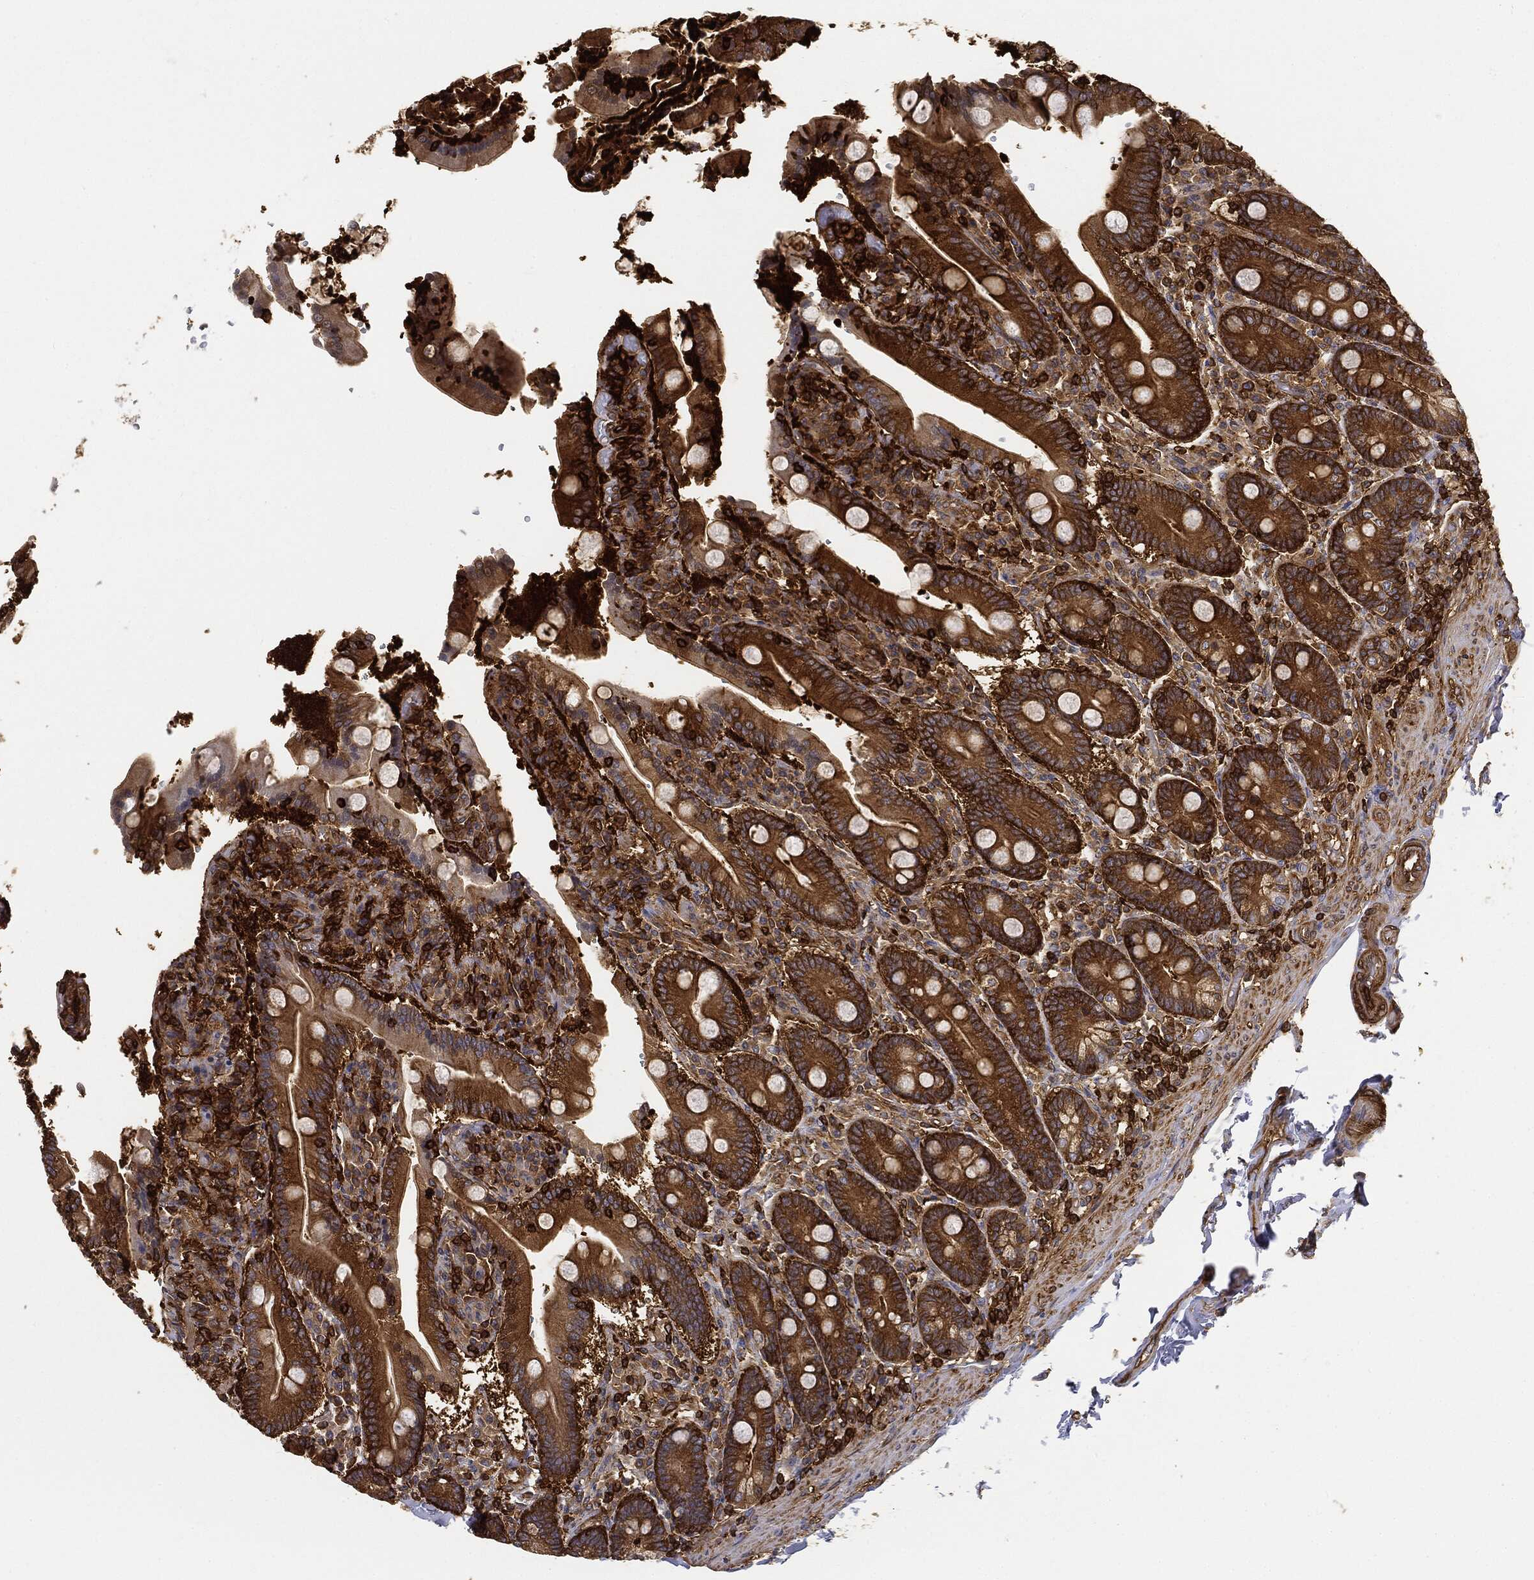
{"staining": {"intensity": "strong", "quantity": ">75%", "location": "cytoplasmic/membranous"}, "tissue": "duodenum", "cell_type": "Glandular cells", "image_type": "normal", "snomed": [{"axis": "morphology", "description": "Normal tissue, NOS"}, {"axis": "topography", "description": "Duodenum"}], "caption": "Immunohistochemical staining of unremarkable duodenum displays >75% levels of strong cytoplasmic/membranous protein positivity in about >75% of glandular cells. (Stains: DAB (3,3'-diaminobenzidine) in brown, nuclei in blue, Microscopy: brightfield microscopy at high magnification).", "gene": "WDR1", "patient": {"sex": "female", "age": 62}}